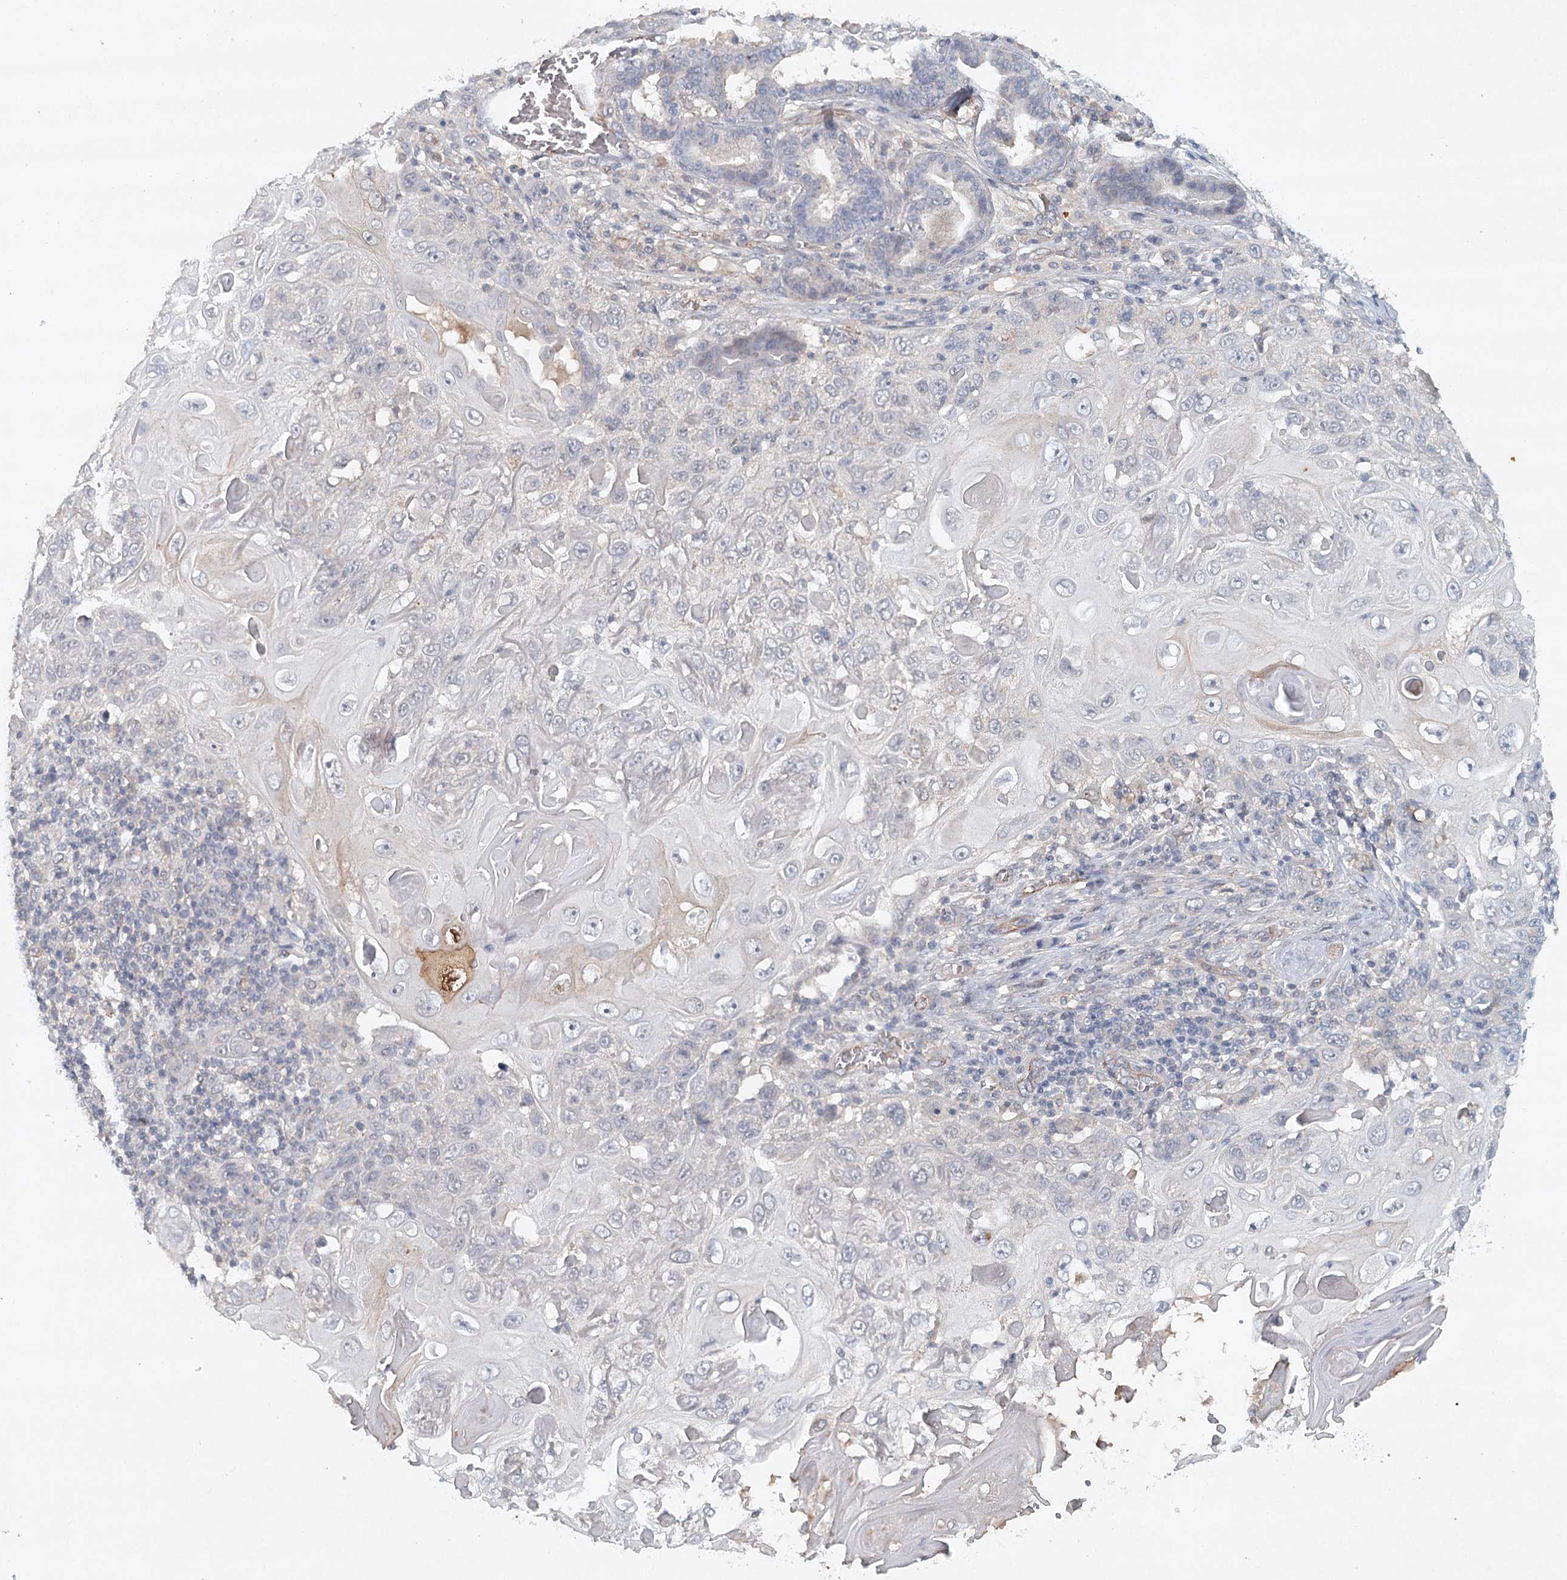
{"staining": {"intensity": "negative", "quantity": "none", "location": "none"}, "tissue": "skin cancer", "cell_type": "Tumor cells", "image_type": "cancer", "snomed": [{"axis": "morphology", "description": "Squamous cell carcinoma, NOS"}, {"axis": "topography", "description": "Skin"}], "caption": "DAB (3,3'-diaminobenzidine) immunohistochemical staining of human skin cancer displays no significant expression in tumor cells.", "gene": "SYNPO", "patient": {"sex": "female", "age": 88}}